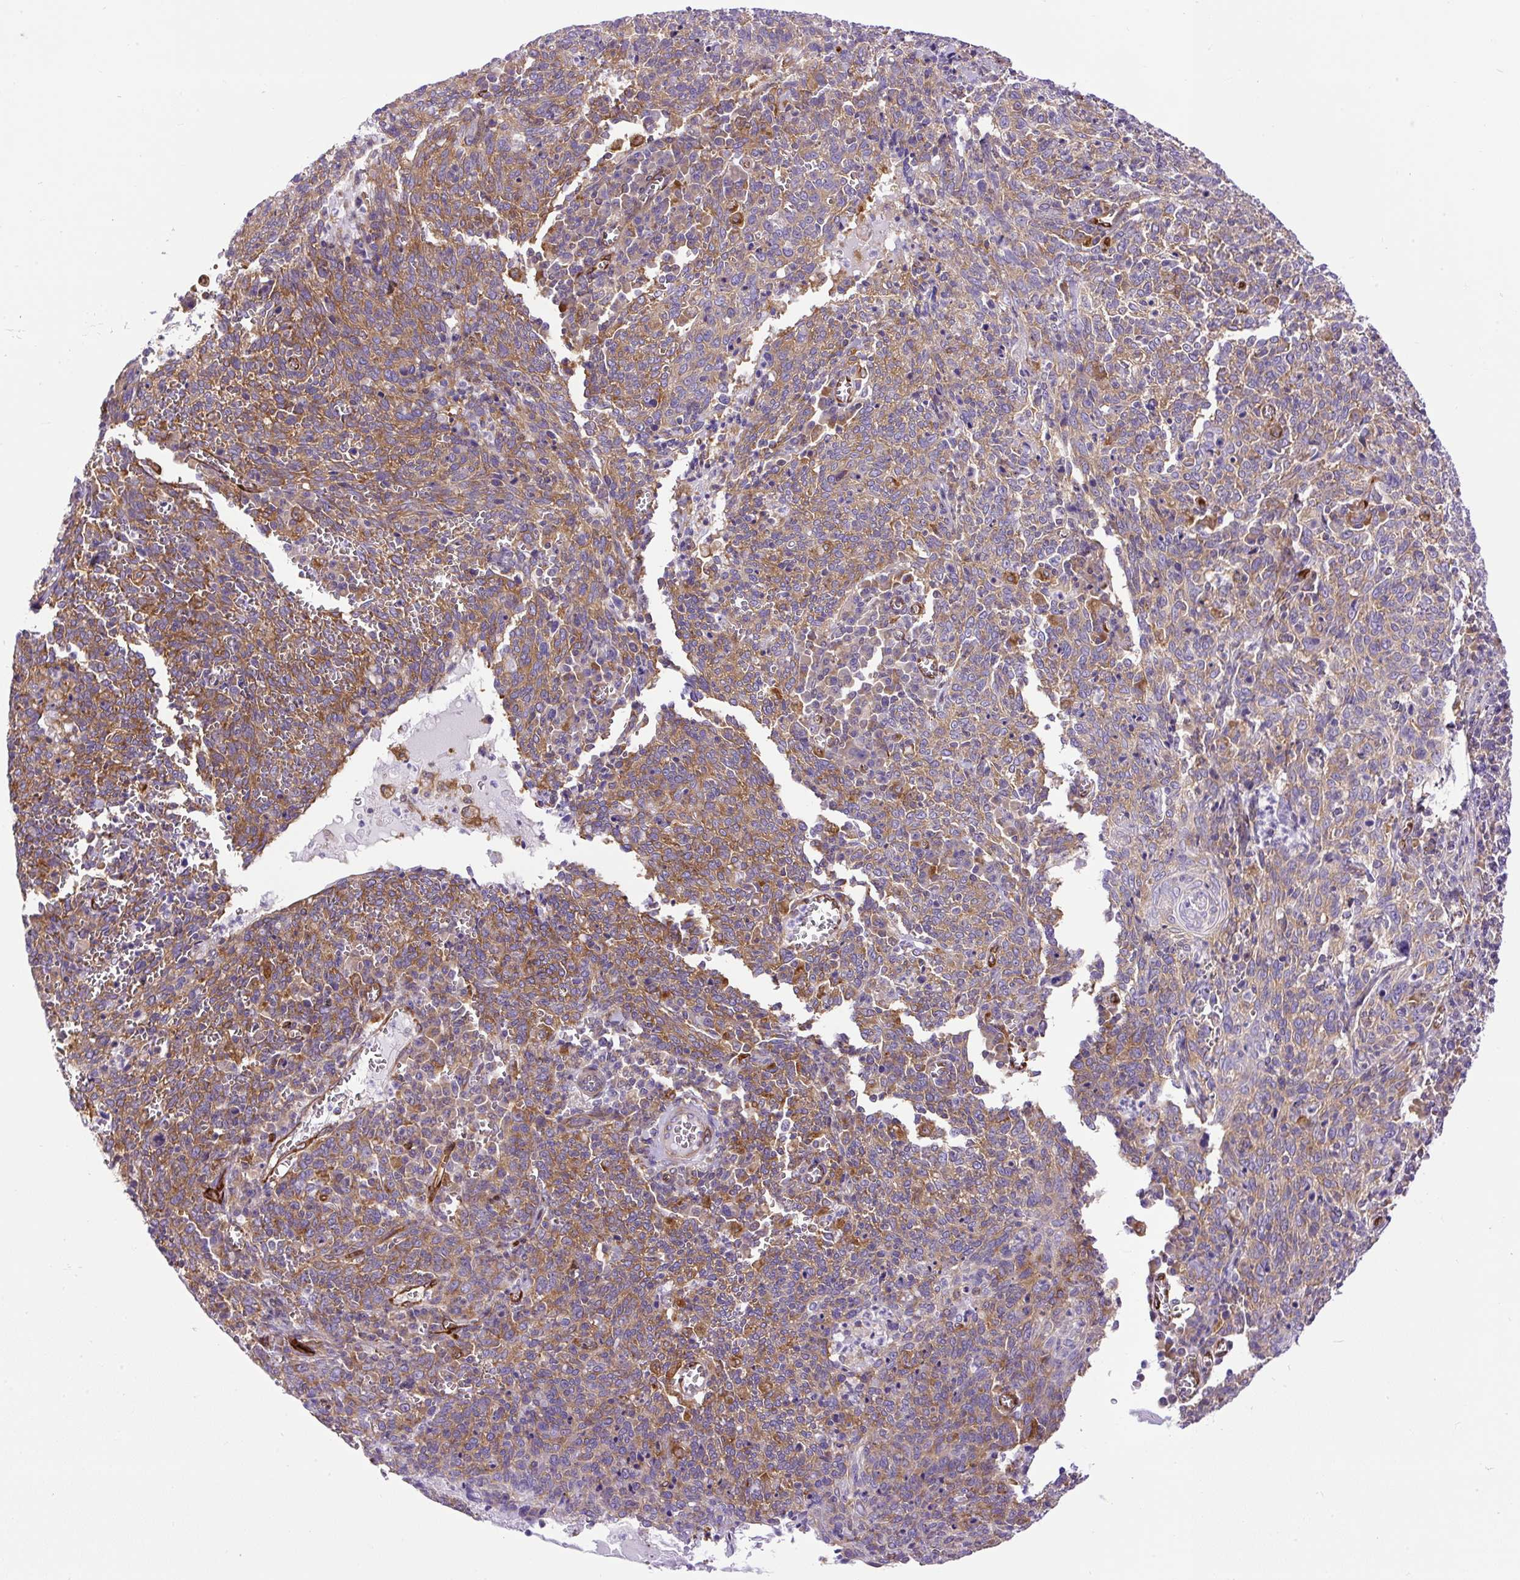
{"staining": {"intensity": "moderate", "quantity": ">75%", "location": "cytoplasmic/membranous"}, "tissue": "cervical cancer", "cell_type": "Tumor cells", "image_type": "cancer", "snomed": [{"axis": "morphology", "description": "Squamous cell carcinoma, NOS"}, {"axis": "topography", "description": "Cervix"}], "caption": "Immunohistochemistry (IHC) image of cervical cancer stained for a protein (brown), which displays medium levels of moderate cytoplasmic/membranous staining in about >75% of tumor cells.", "gene": "MAP1S", "patient": {"sex": "female", "age": 46}}